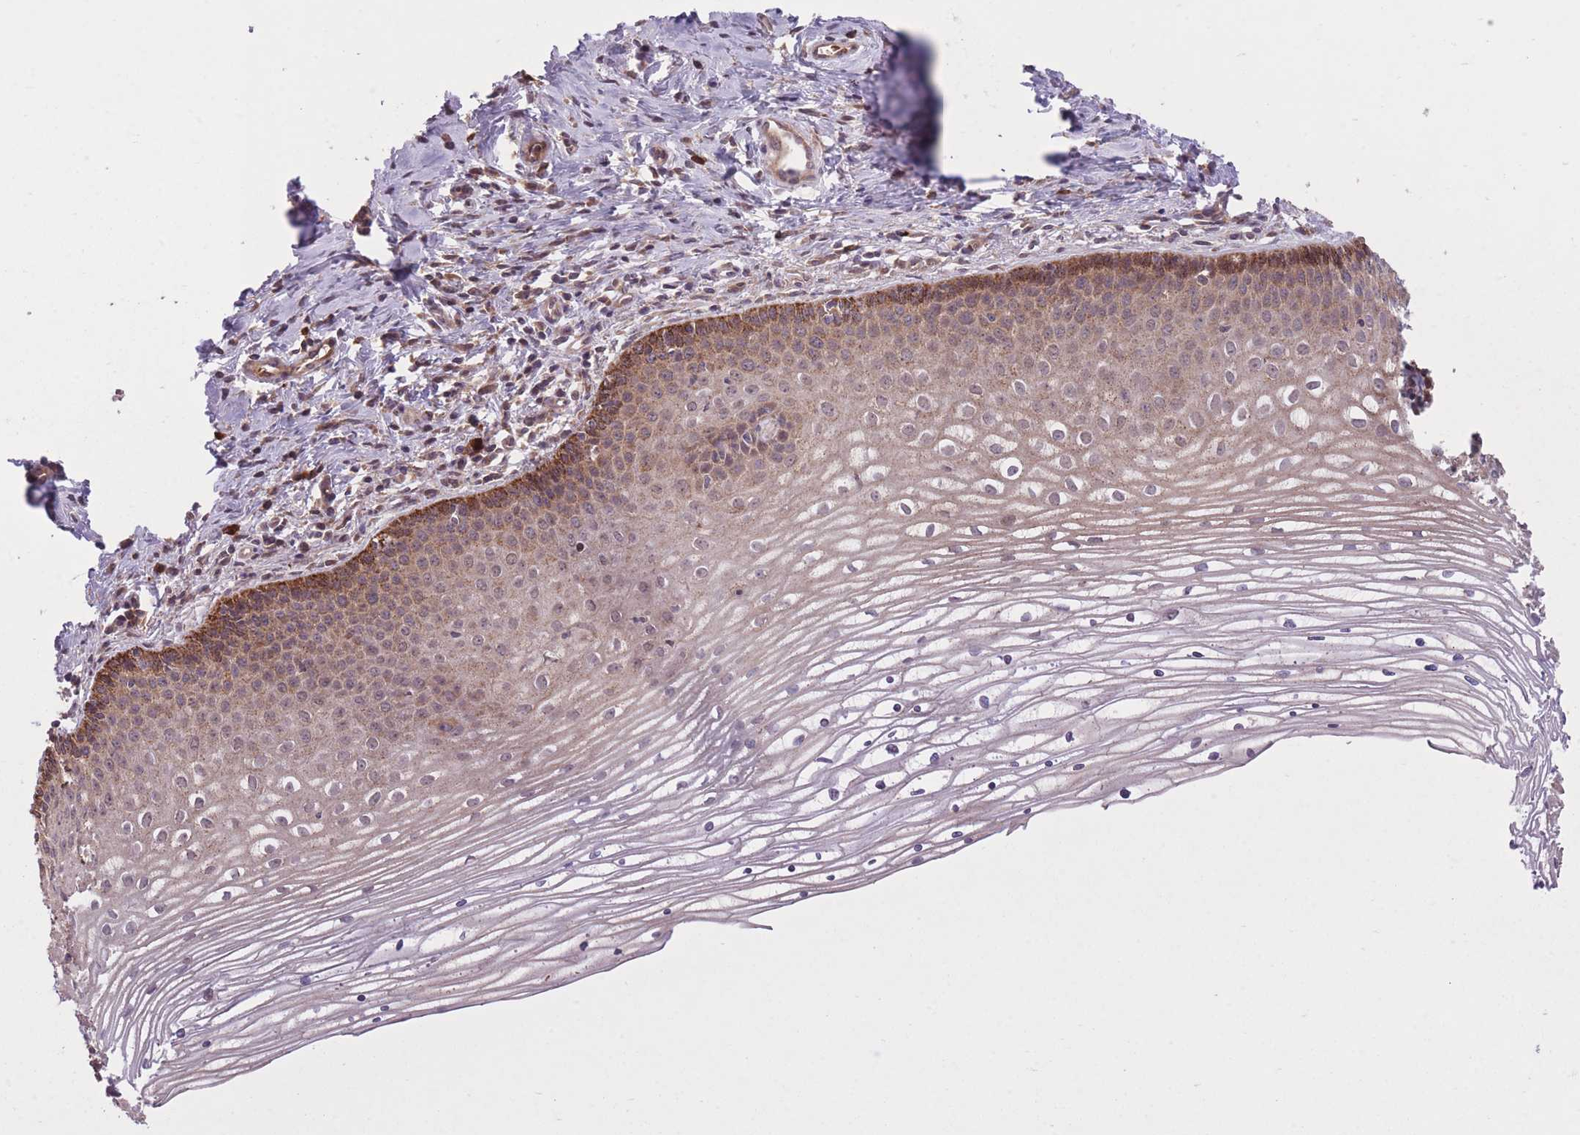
{"staining": {"intensity": "moderate", "quantity": ">75%", "location": "cytoplasmic/membranous"}, "tissue": "cervix", "cell_type": "Glandular cells", "image_type": "normal", "snomed": [{"axis": "morphology", "description": "Normal tissue, NOS"}, {"axis": "topography", "description": "Cervix"}], "caption": "Brown immunohistochemical staining in benign human cervix reveals moderate cytoplasmic/membranous staining in approximately >75% of glandular cells.", "gene": "POLR3F", "patient": {"sex": "female", "age": 47}}